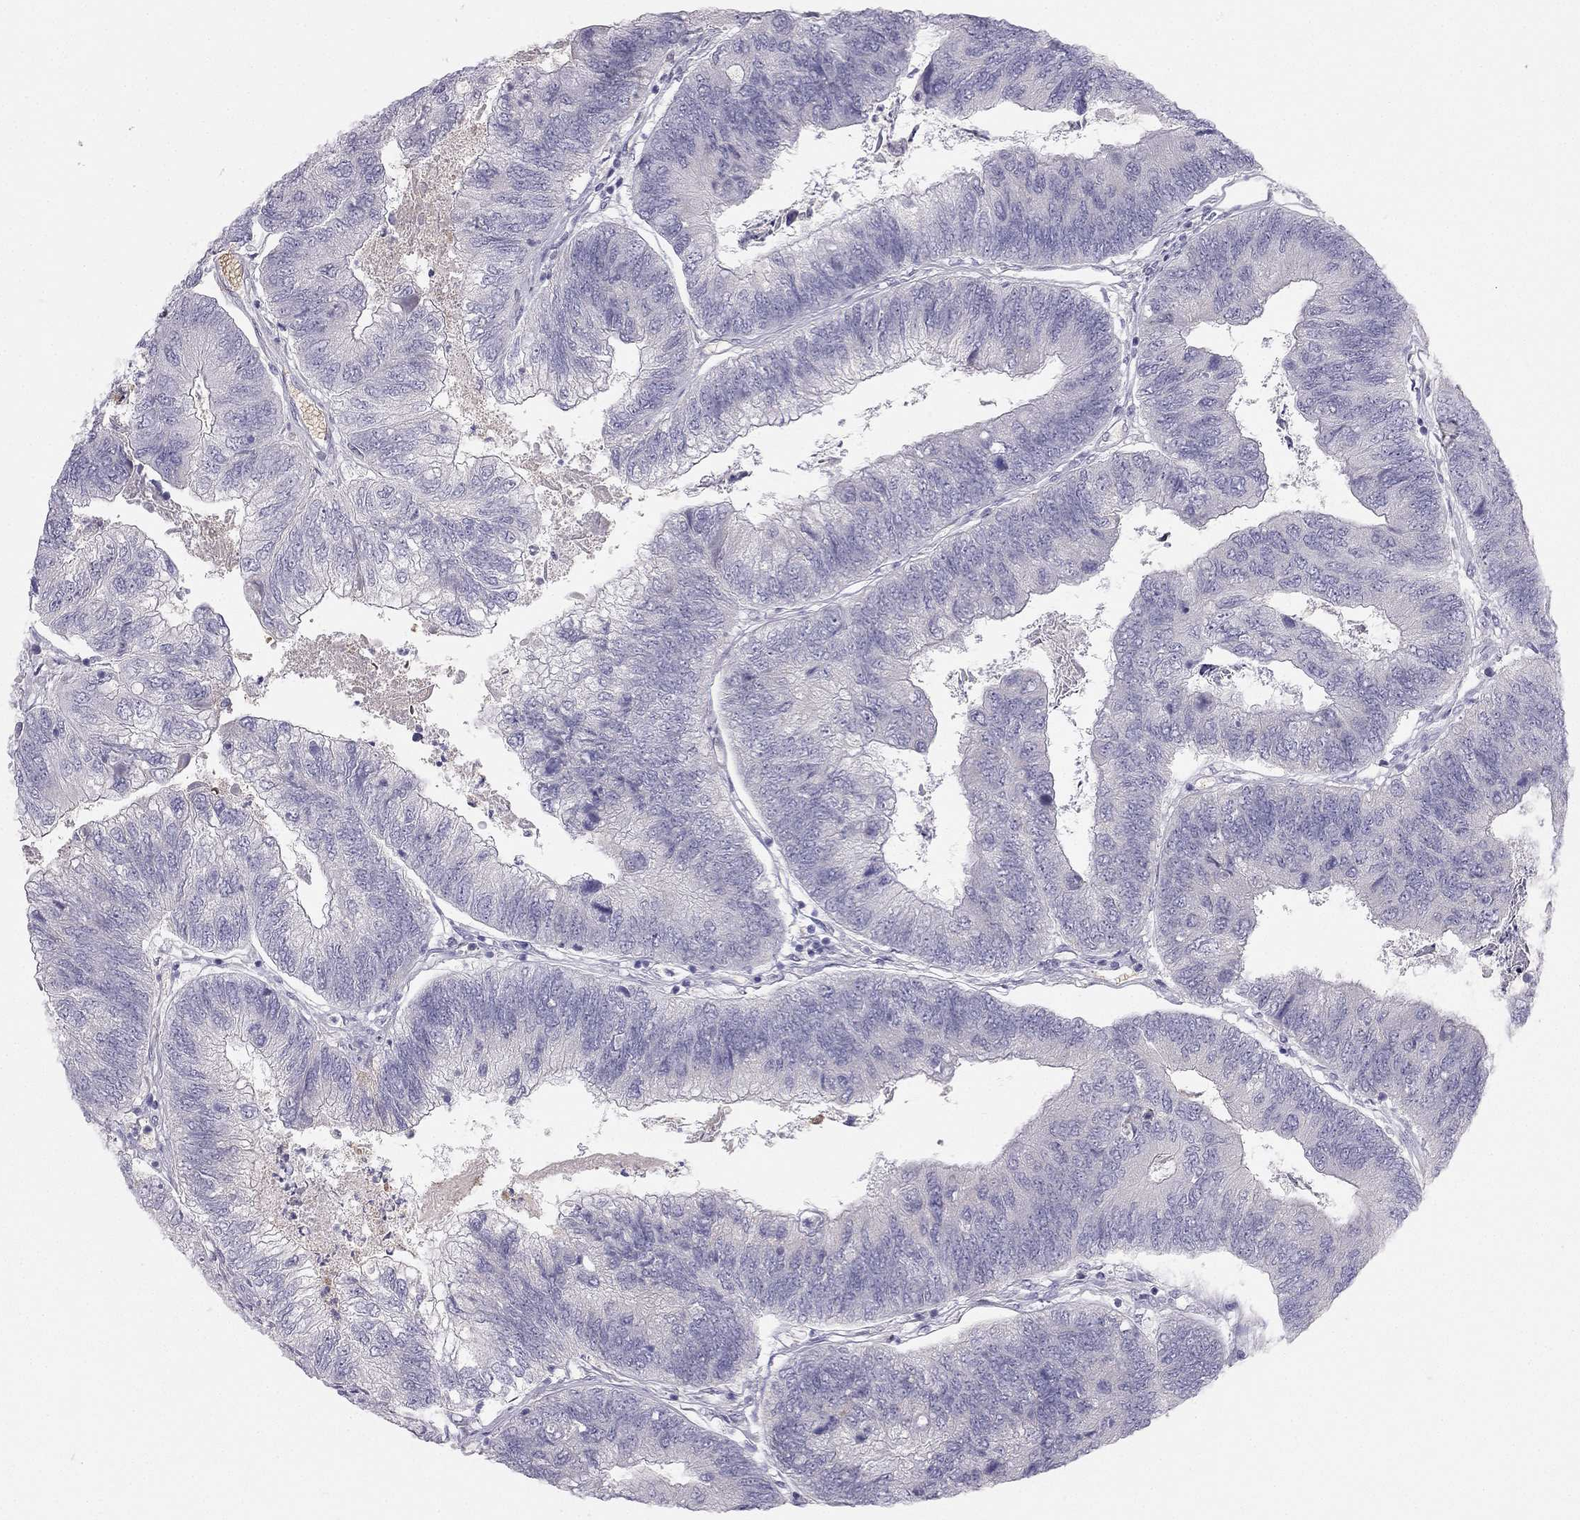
{"staining": {"intensity": "negative", "quantity": "none", "location": "none"}, "tissue": "colorectal cancer", "cell_type": "Tumor cells", "image_type": "cancer", "snomed": [{"axis": "morphology", "description": "Adenocarcinoma, NOS"}, {"axis": "topography", "description": "Colon"}], "caption": "Photomicrograph shows no protein expression in tumor cells of colorectal cancer (adenocarcinoma) tissue.", "gene": "RHD", "patient": {"sex": "female", "age": 67}}